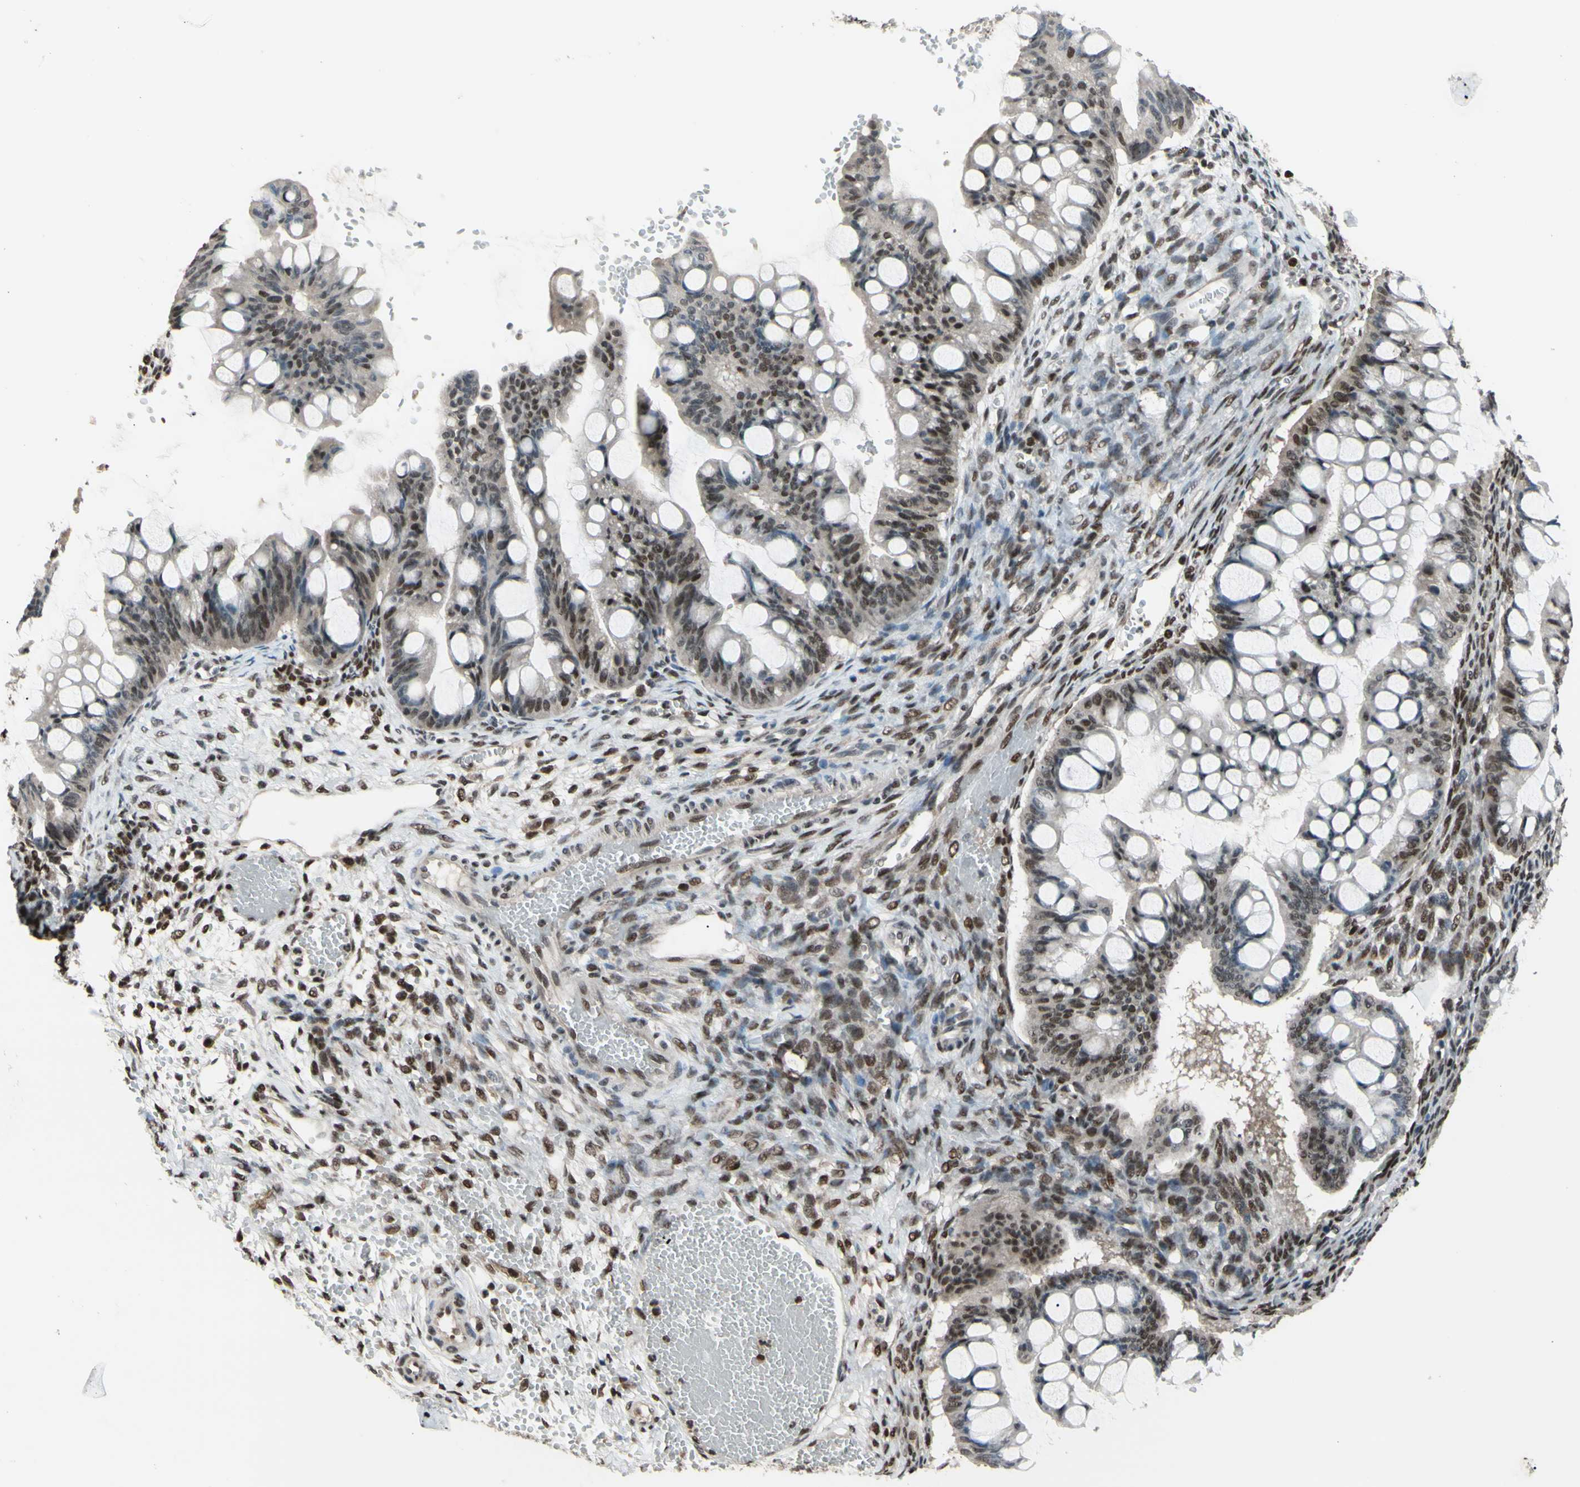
{"staining": {"intensity": "weak", "quantity": ">75%", "location": "cytoplasmic/membranous,nuclear"}, "tissue": "ovarian cancer", "cell_type": "Tumor cells", "image_type": "cancer", "snomed": [{"axis": "morphology", "description": "Cystadenocarcinoma, mucinous, NOS"}, {"axis": "topography", "description": "Ovary"}], "caption": "Protein analysis of ovarian cancer tissue demonstrates weak cytoplasmic/membranous and nuclear expression in about >75% of tumor cells. (IHC, brightfield microscopy, high magnification).", "gene": "FKBP5", "patient": {"sex": "female", "age": 73}}